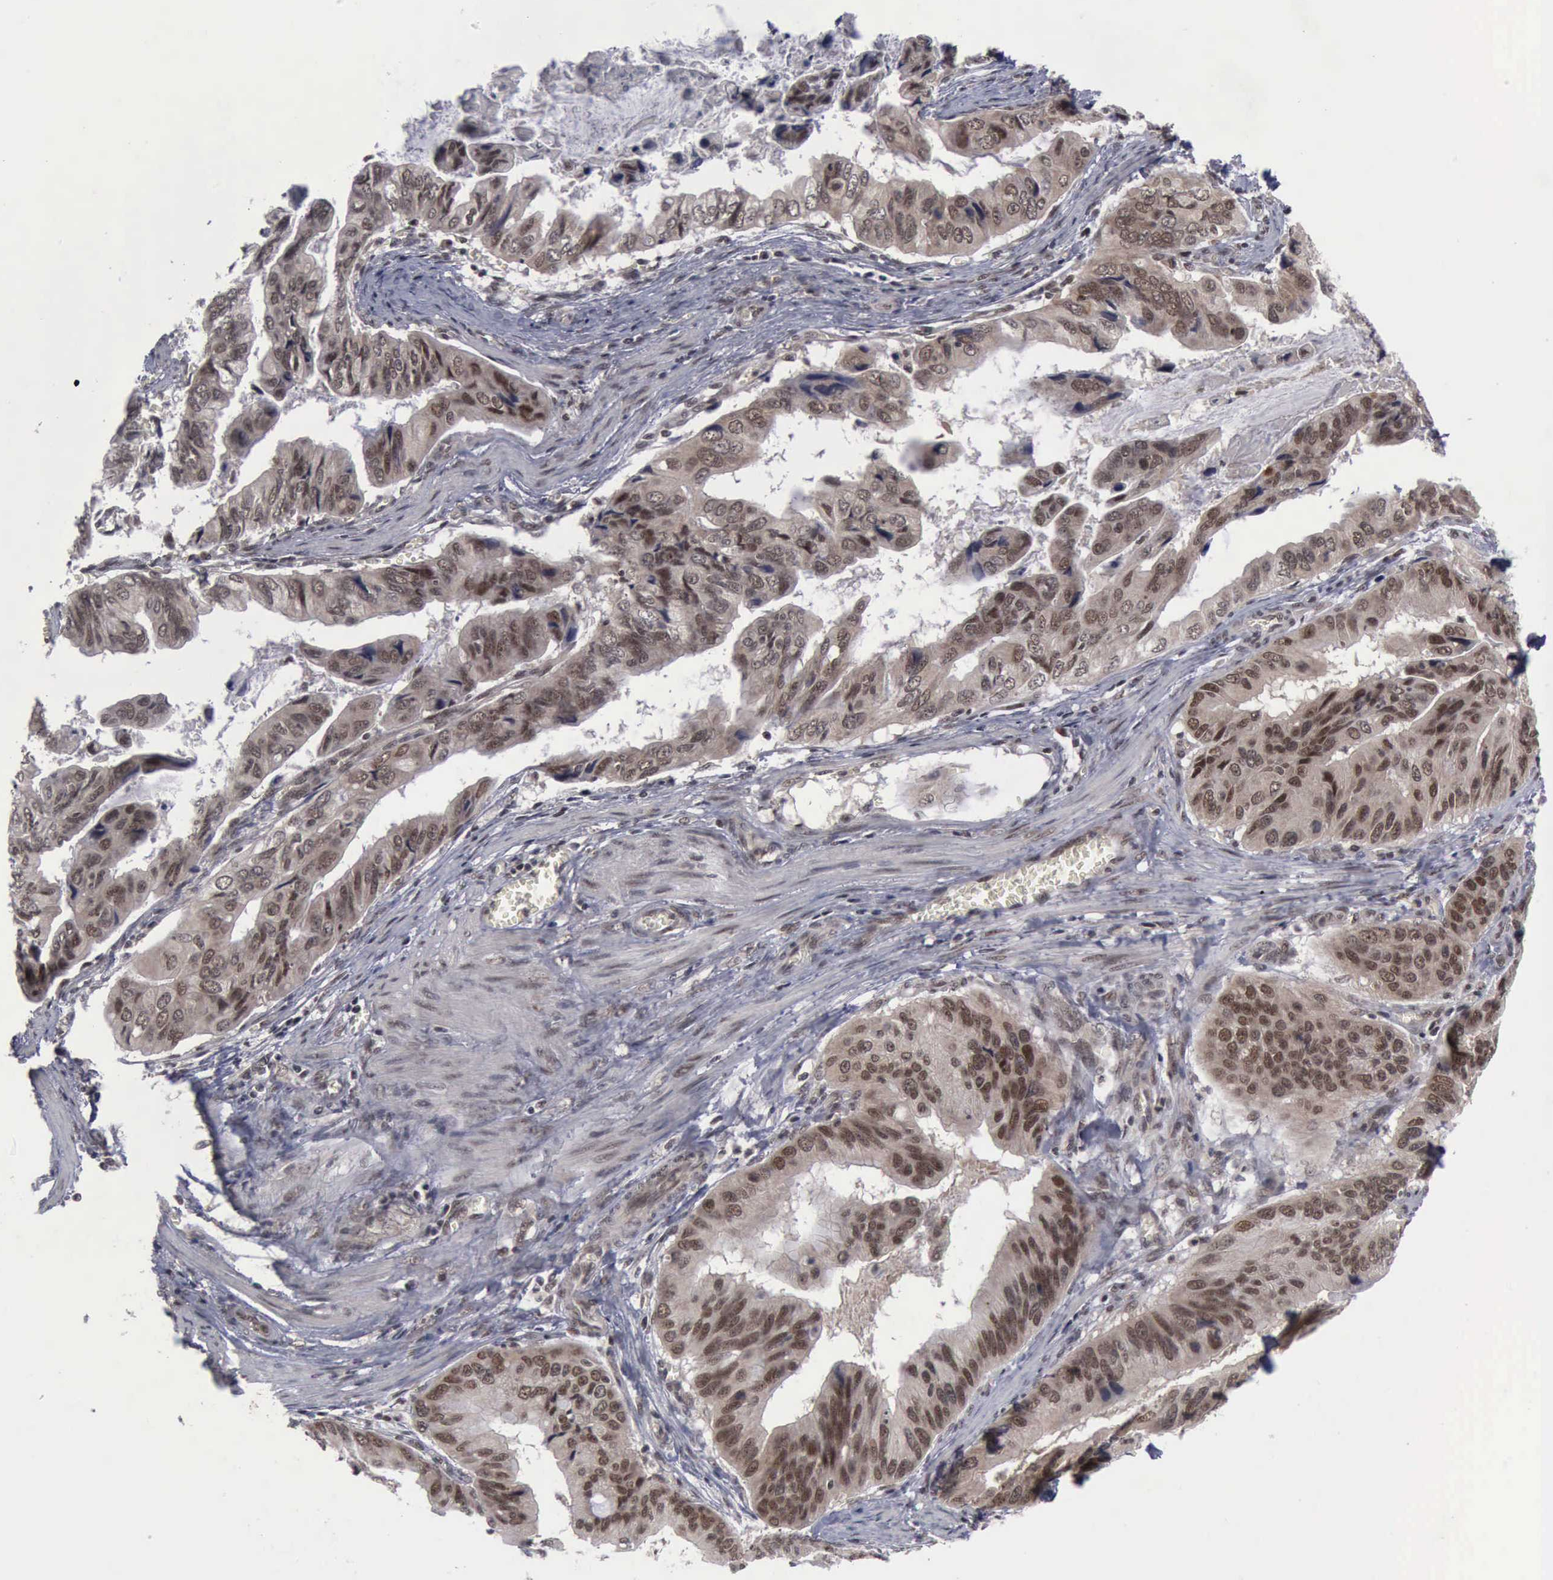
{"staining": {"intensity": "moderate", "quantity": ">75%", "location": "cytoplasmic/membranous,nuclear"}, "tissue": "stomach cancer", "cell_type": "Tumor cells", "image_type": "cancer", "snomed": [{"axis": "morphology", "description": "Adenocarcinoma, NOS"}, {"axis": "topography", "description": "Stomach, upper"}], "caption": "Immunohistochemical staining of human stomach adenocarcinoma shows moderate cytoplasmic/membranous and nuclear protein positivity in about >75% of tumor cells. Using DAB (brown) and hematoxylin (blue) stains, captured at high magnification using brightfield microscopy.", "gene": "ATM", "patient": {"sex": "male", "age": 80}}